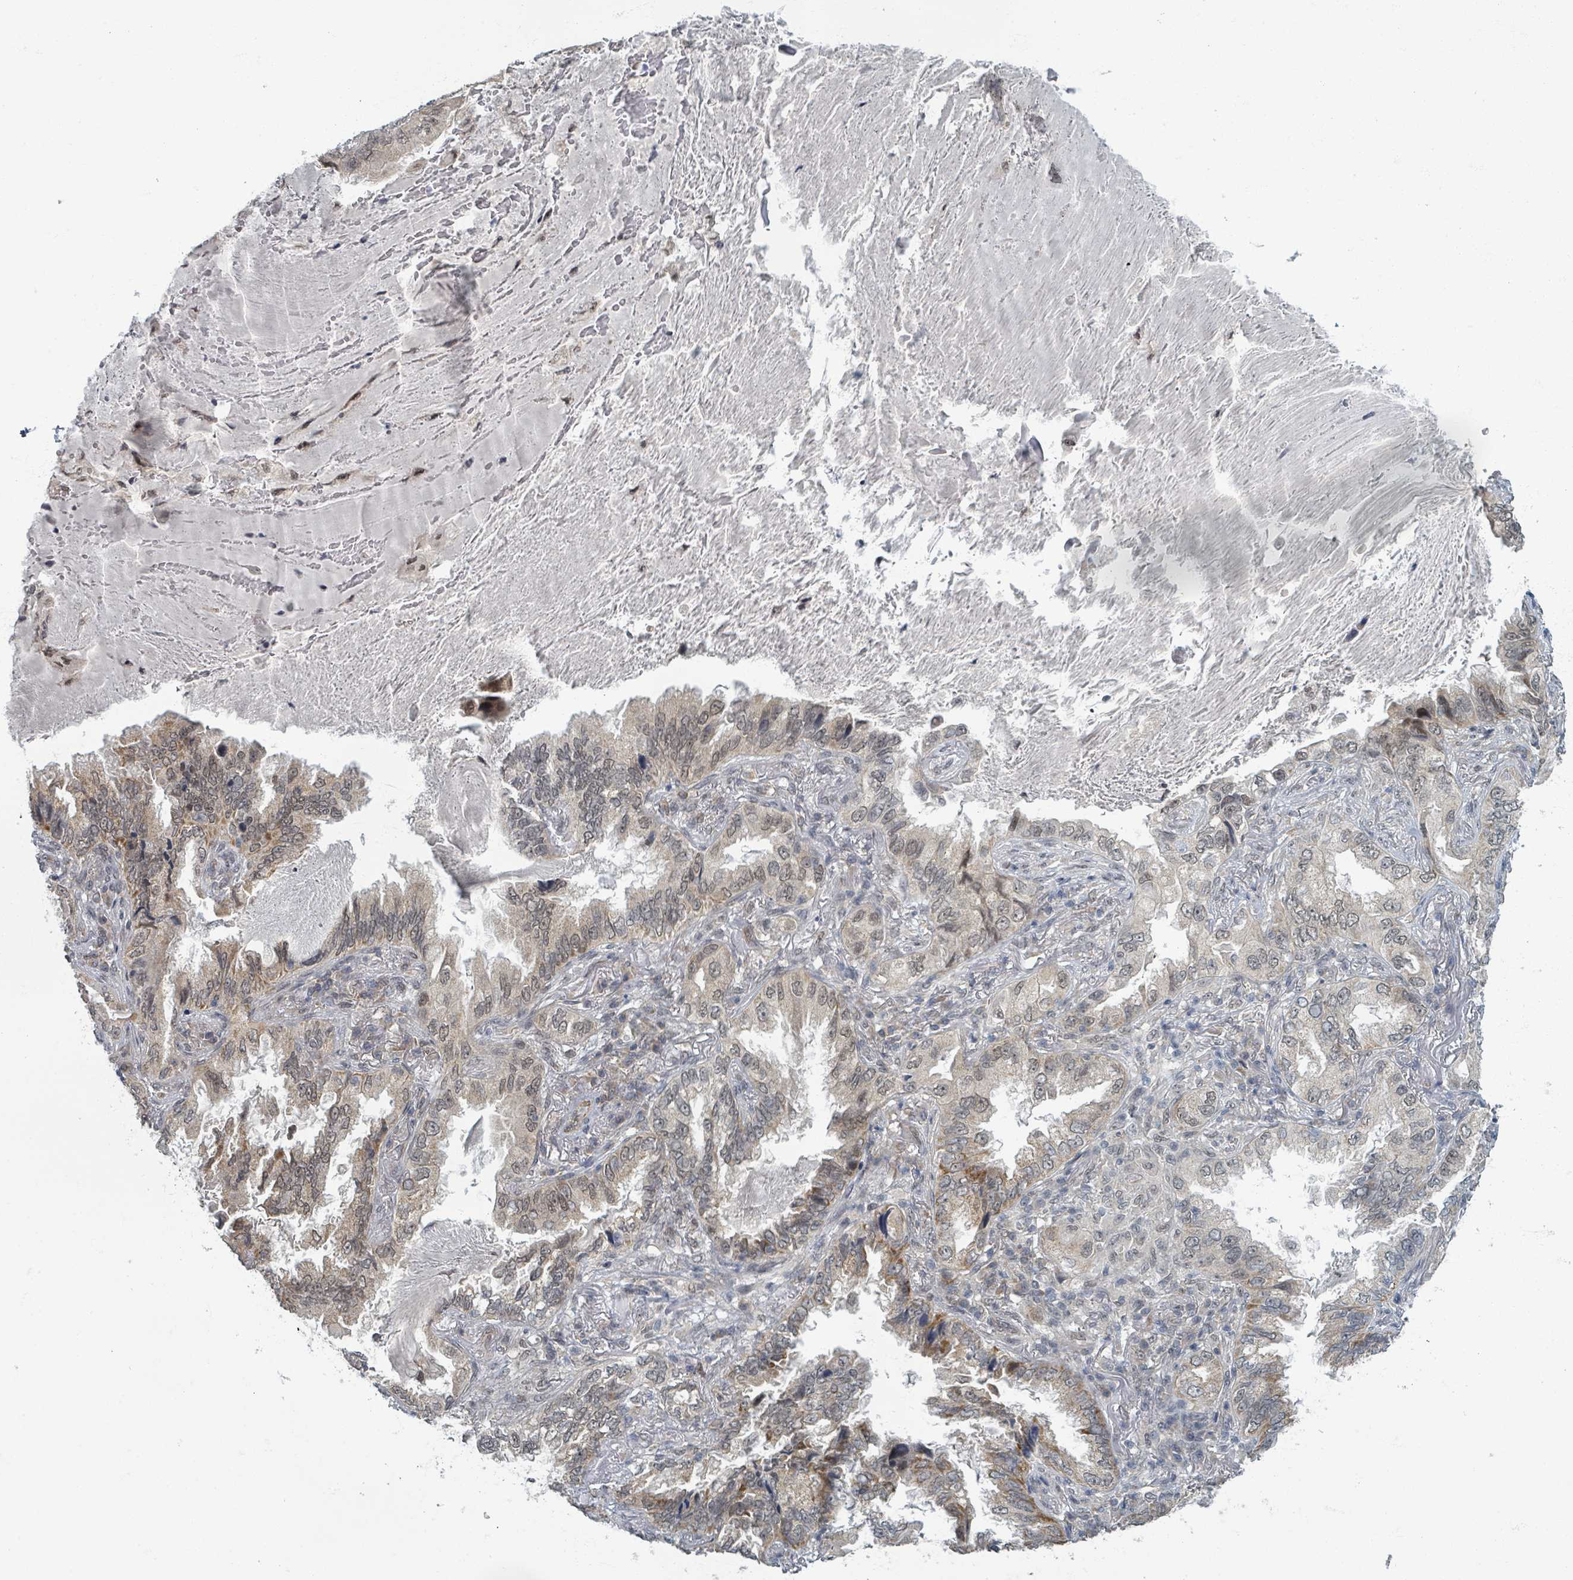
{"staining": {"intensity": "weak", "quantity": "25%-75%", "location": "nuclear"}, "tissue": "lung cancer", "cell_type": "Tumor cells", "image_type": "cancer", "snomed": [{"axis": "morphology", "description": "Adenocarcinoma, NOS"}, {"axis": "topography", "description": "Lung"}], "caption": "Adenocarcinoma (lung) stained with DAB (3,3'-diaminobenzidine) IHC displays low levels of weak nuclear positivity in approximately 25%-75% of tumor cells.", "gene": "INTS15", "patient": {"sex": "female", "age": 69}}